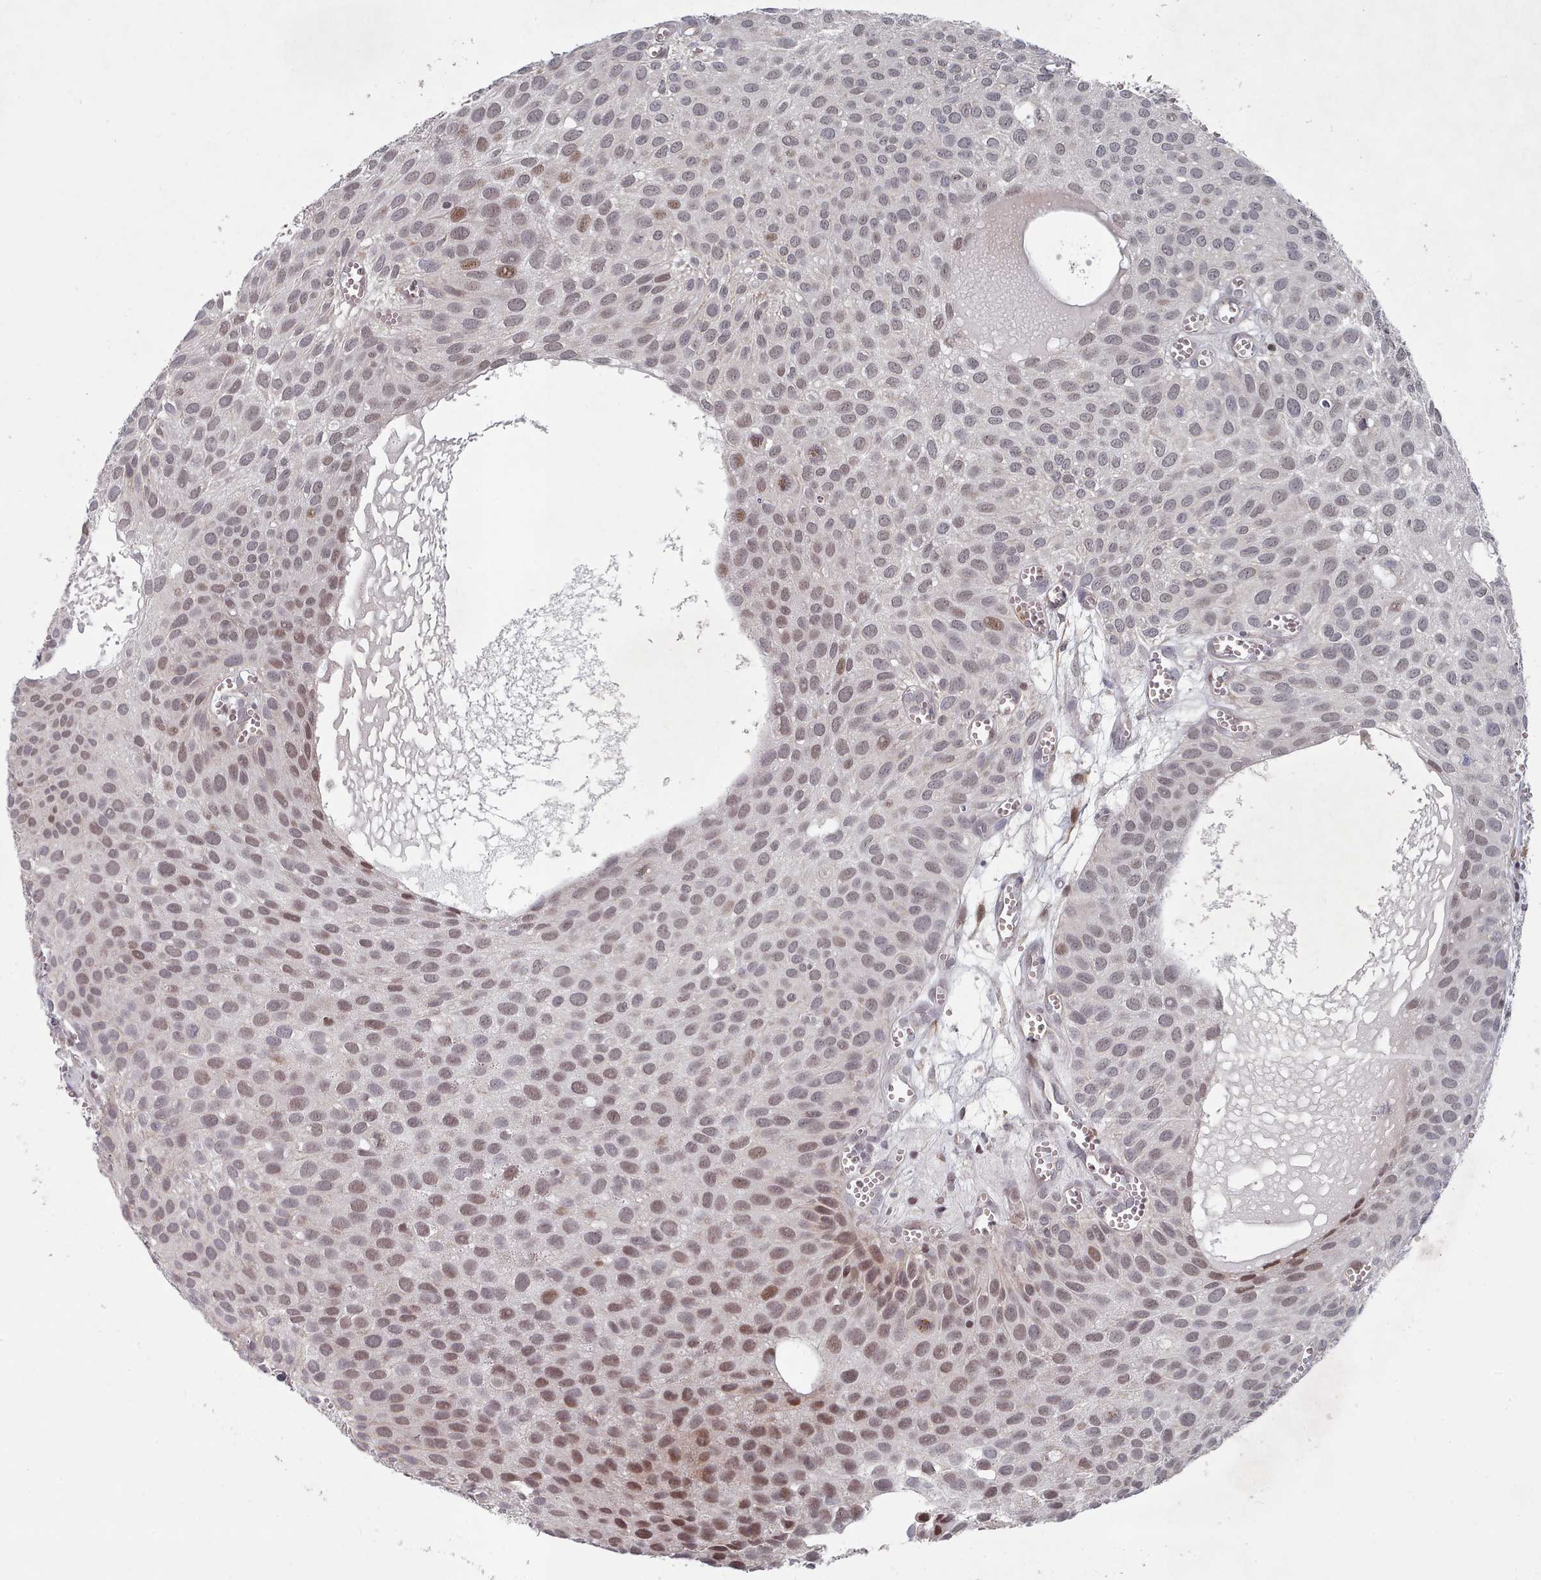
{"staining": {"intensity": "moderate", "quantity": "25%-75%", "location": "nuclear"}, "tissue": "urothelial cancer", "cell_type": "Tumor cells", "image_type": "cancer", "snomed": [{"axis": "morphology", "description": "Urothelial carcinoma, Low grade"}, {"axis": "topography", "description": "Urinary bladder"}], "caption": "Immunohistochemical staining of human urothelial cancer displays moderate nuclear protein staining in about 25%-75% of tumor cells.", "gene": "CPSF4", "patient": {"sex": "male", "age": 88}}